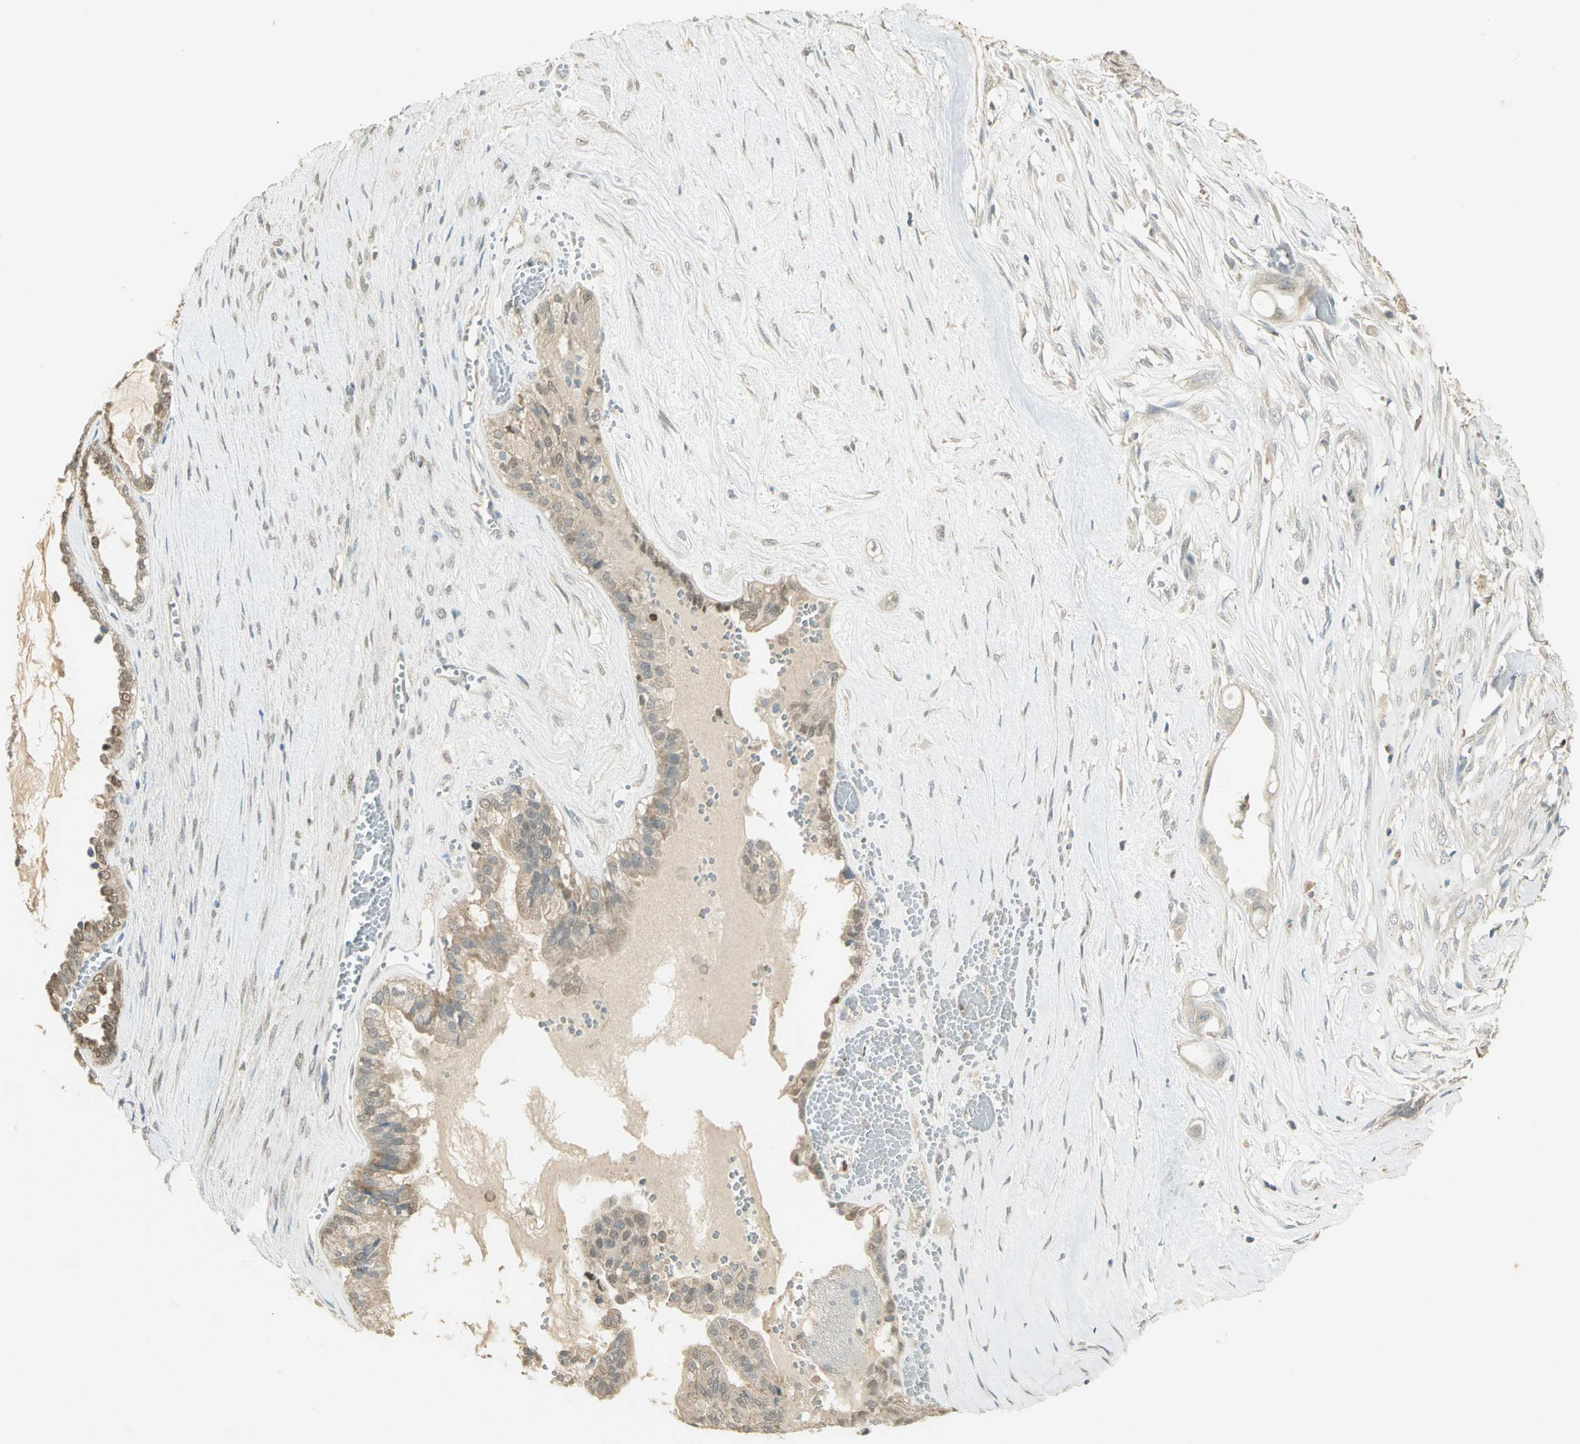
{"staining": {"intensity": "weak", "quantity": ">75%", "location": "cytoplasmic/membranous,nuclear"}, "tissue": "ovarian cancer", "cell_type": "Tumor cells", "image_type": "cancer", "snomed": [{"axis": "morphology", "description": "Carcinoma, NOS"}, {"axis": "morphology", "description": "Carcinoma, endometroid"}, {"axis": "topography", "description": "Ovary"}], "caption": "Approximately >75% of tumor cells in endometroid carcinoma (ovarian) reveal weak cytoplasmic/membranous and nuclear protein positivity as visualized by brown immunohistochemical staining.", "gene": "BIRC2", "patient": {"sex": "female", "age": 50}}